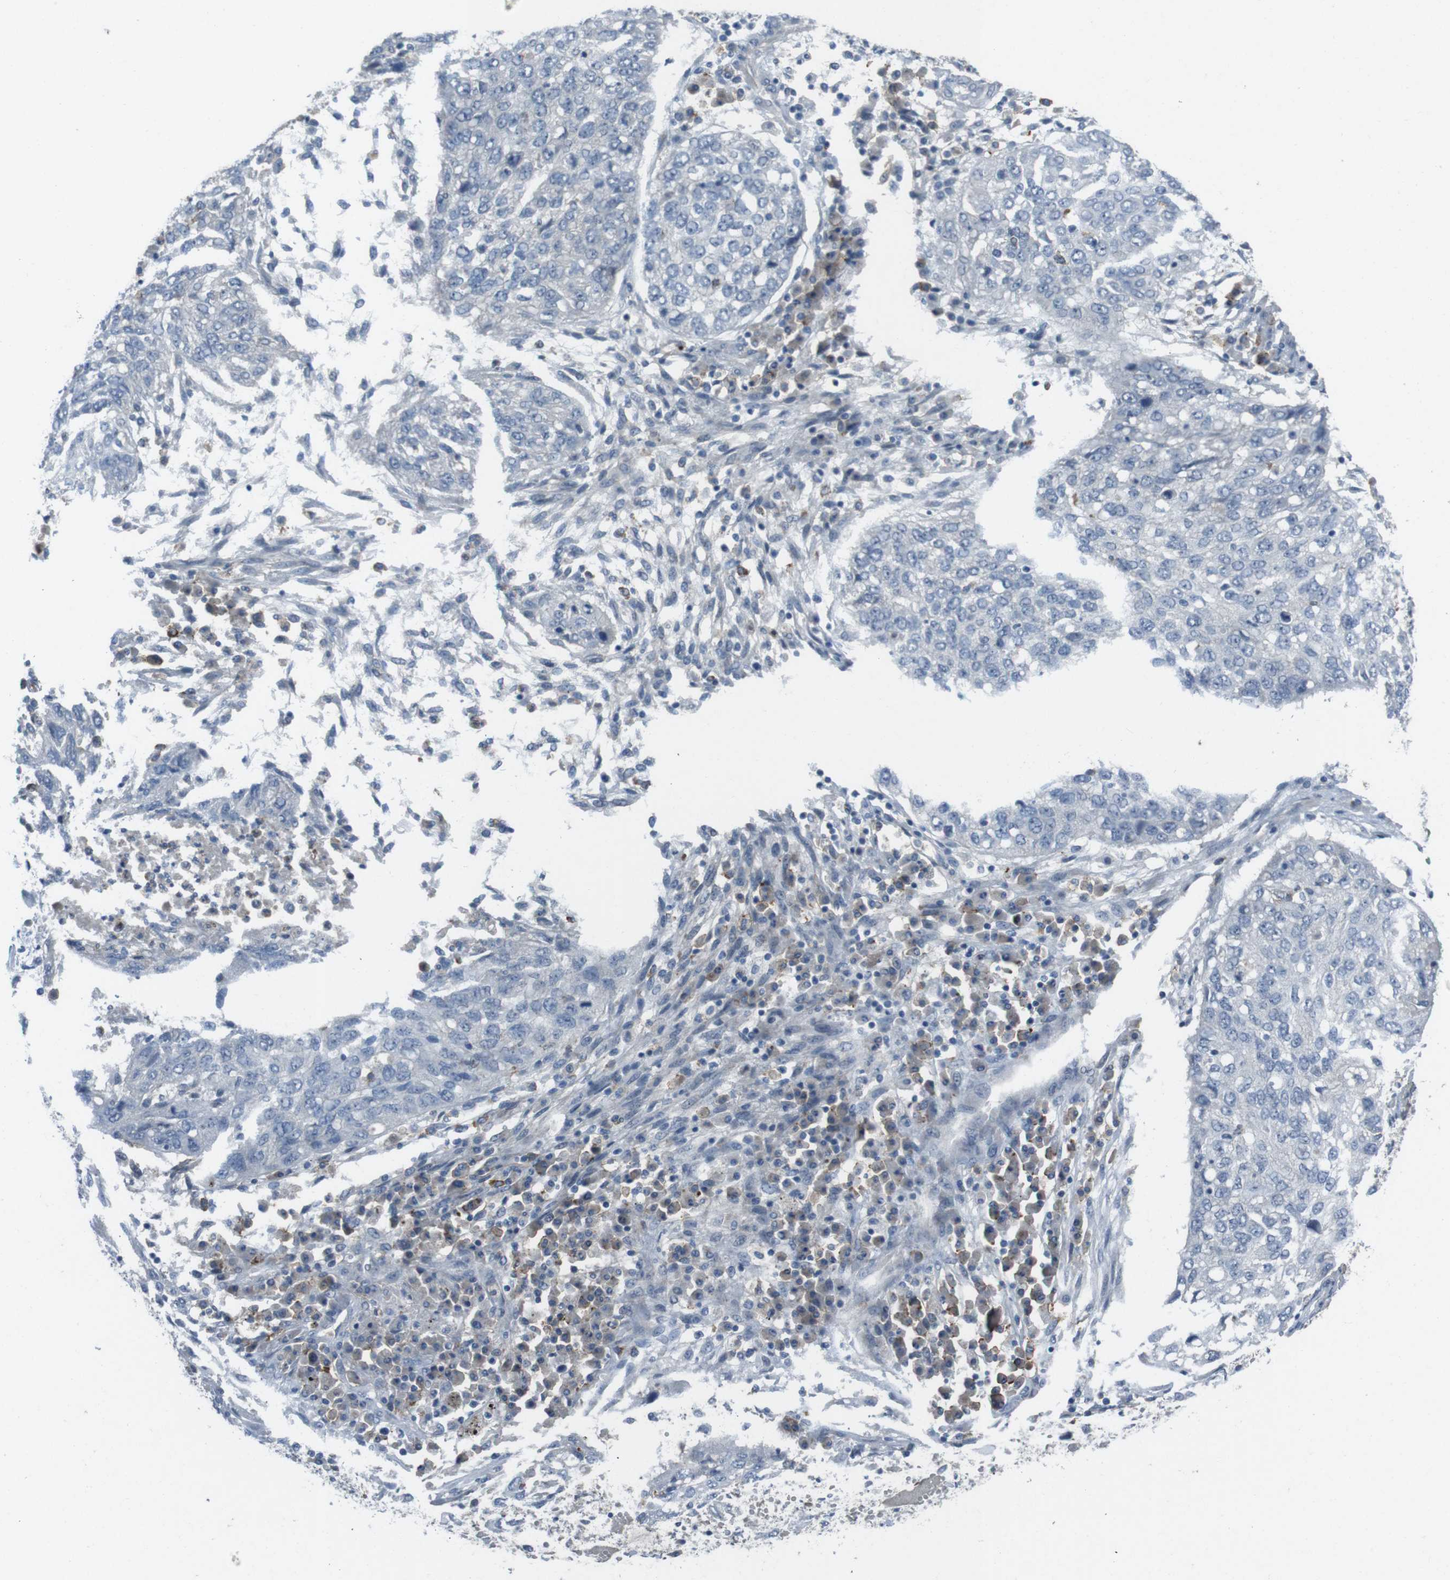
{"staining": {"intensity": "negative", "quantity": "none", "location": "none"}, "tissue": "lung cancer", "cell_type": "Tumor cells", "image_type": "cancer", "snomed": [{"axis": "morphology", "description": "Squamous cell carcinoma, NOS"}, {"axis": "topography", "description": "Lung"}], "caption": "Immunohistochemical staining of human lung squamous cell carcinoma displays no significant staining in tumor cells.", "gene": "ANK2", "patient": {"sex": "female", "age": 63}}